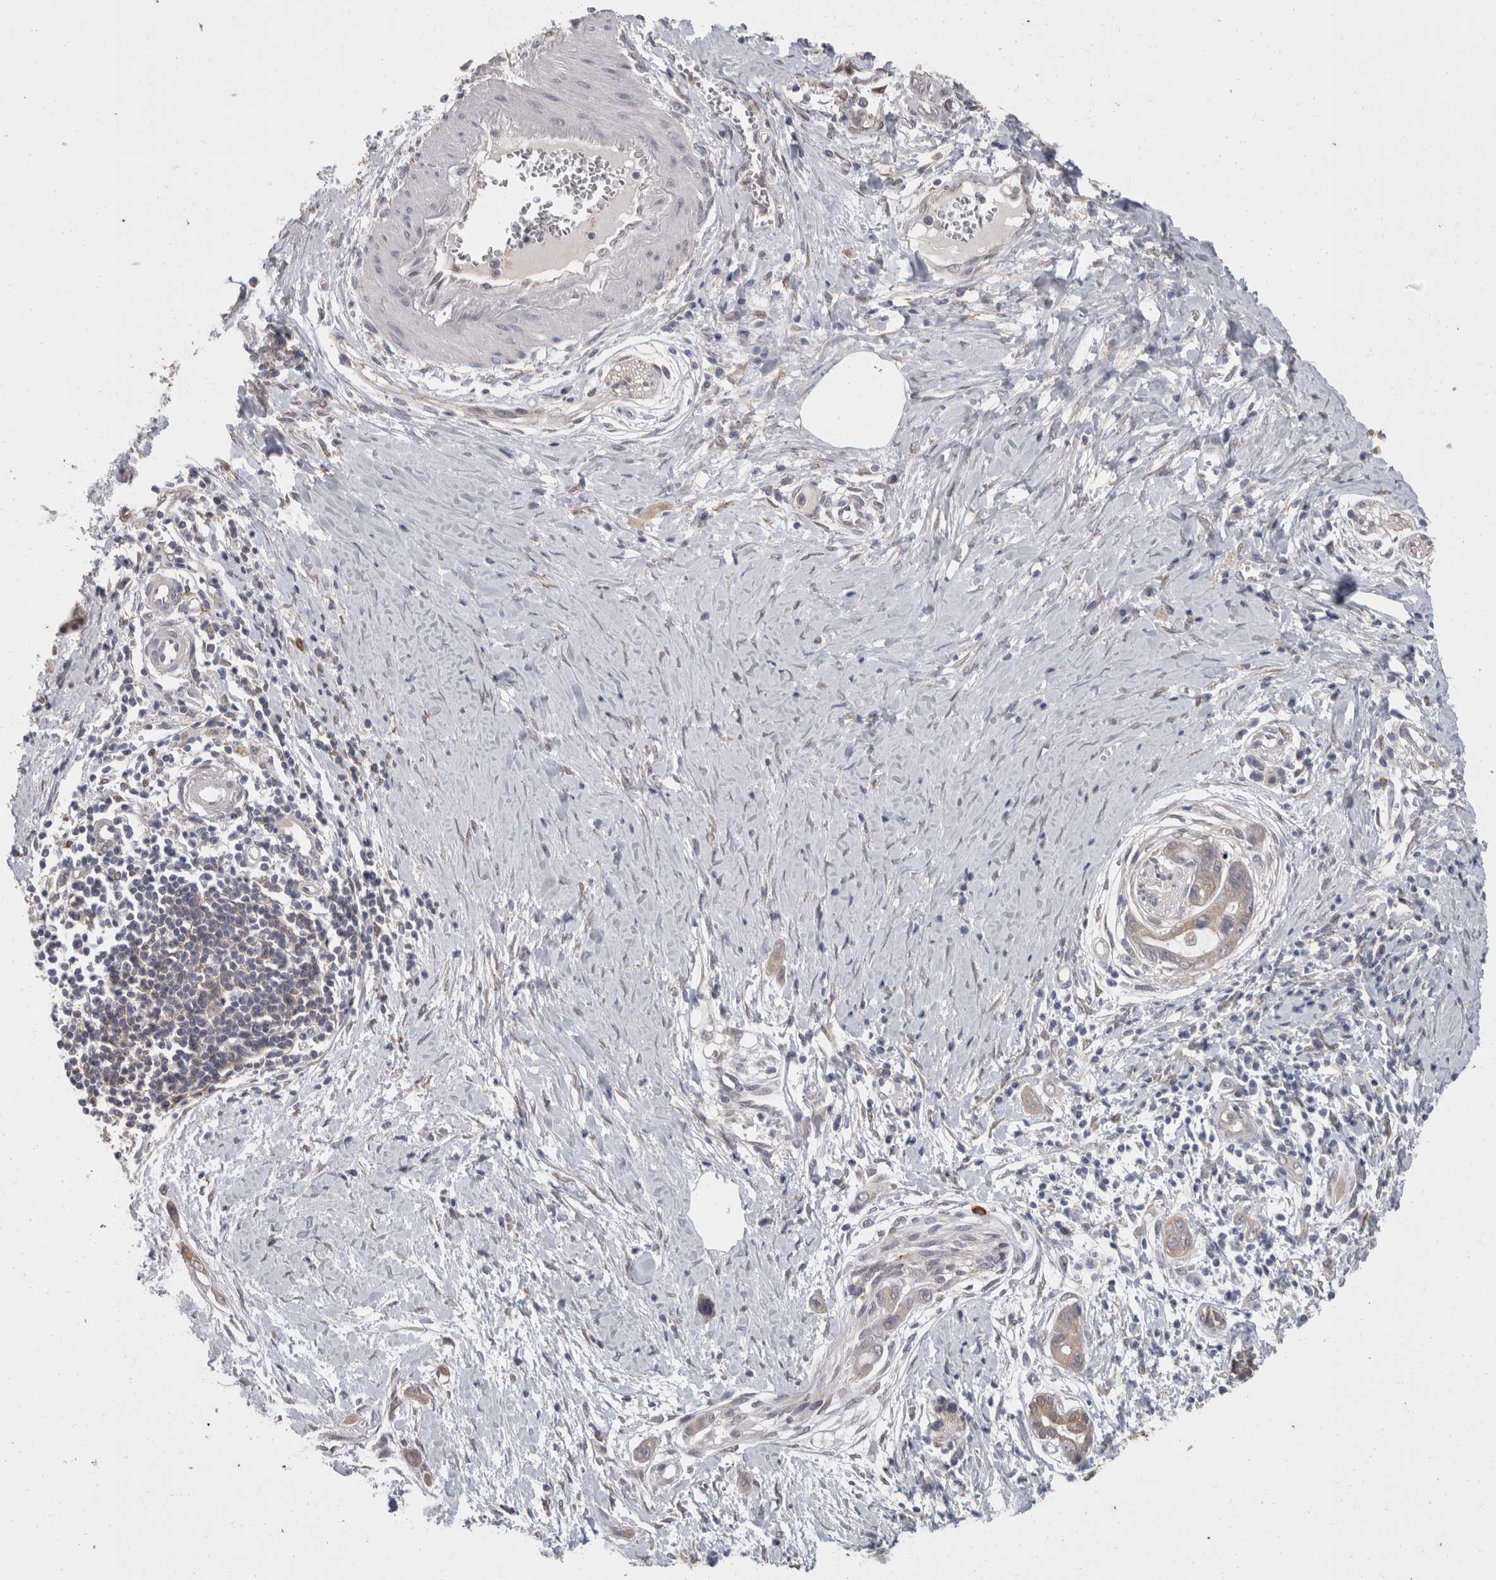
{"staining": {"intensity": "weak", "quantity": ">75%", "location": "cytoplasmic/membranous"}, "tissue": "pancreatic cancer", "cell_type": "Tumor cells", "image_type": "cancer", "snomed": [{"axis": "morphology", "description": "Adenocarcinoma, NOS"}, {"axis": "topography", "description": "Pancreas"}], "caption": "Protein expression by immunohistochemistry (IHC) exhibits weak cytoplasmic/membranous positivity in approximately >75% of tumor cells in pancreatic cancer (adenocarcinoma). Nuclei are stained in blue.", "gene": "FHOD3", "patient": {"sex": "male", "age": 59}}